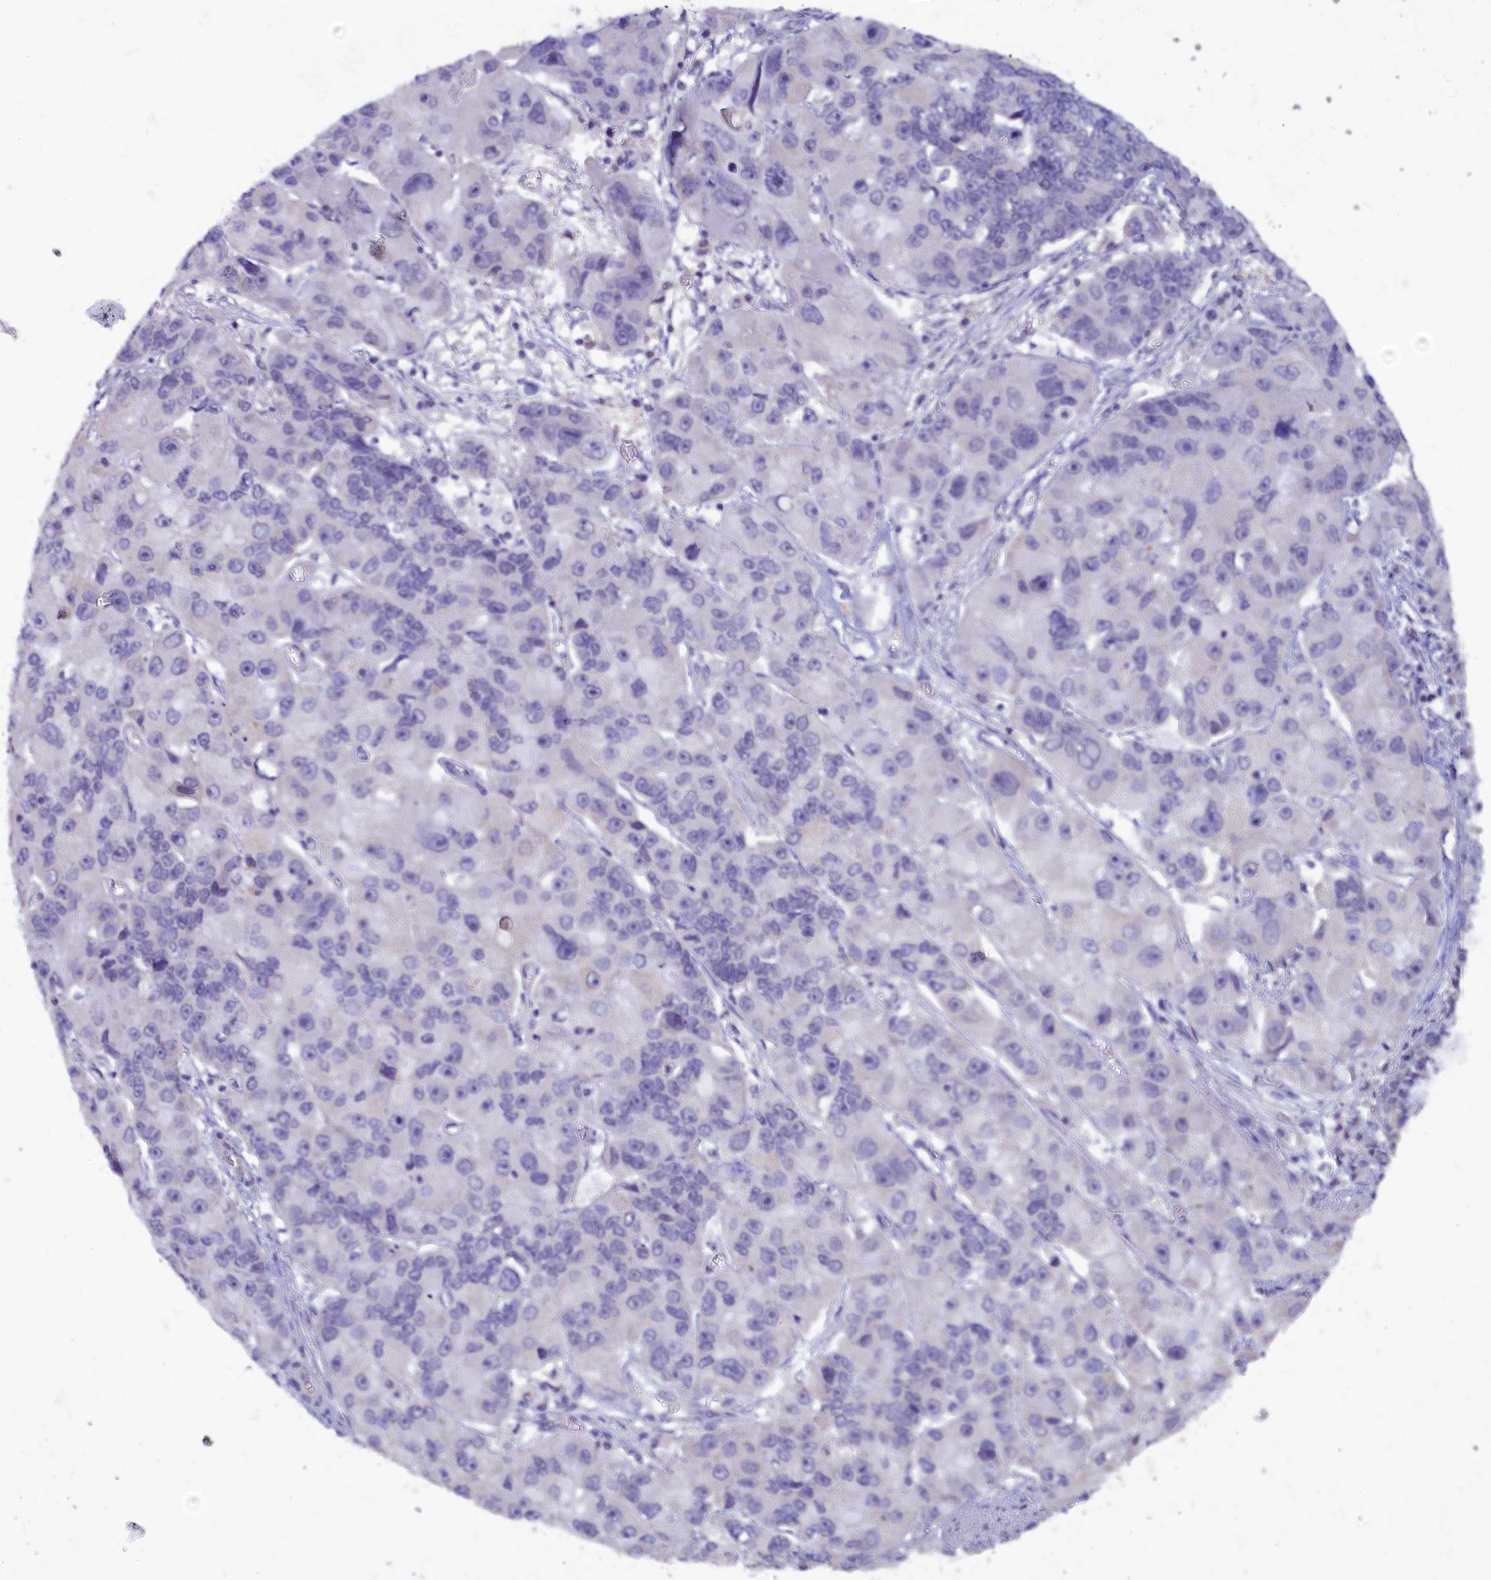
{"staining": {"intensity": "negative", "quantity": "none", "location": "none"}, "tissue": "lung cancer", "cell_type": "Tumor cells", "image_type": "cancer", "snomed": [{"axis": "morphology", "description": "Adenocarcinoma, NOS"}, {"axis": "topography", "description": "Lung"}], "caption": "Immunohistochemistry (IHC) image of neoplastic tissue: human lung cancer (adenocarcinoma) stained with DAB displays no significant protein expression in tumor cells.", "gene": "NUBP1", "patient": {"sex": "female", "age": 54}}